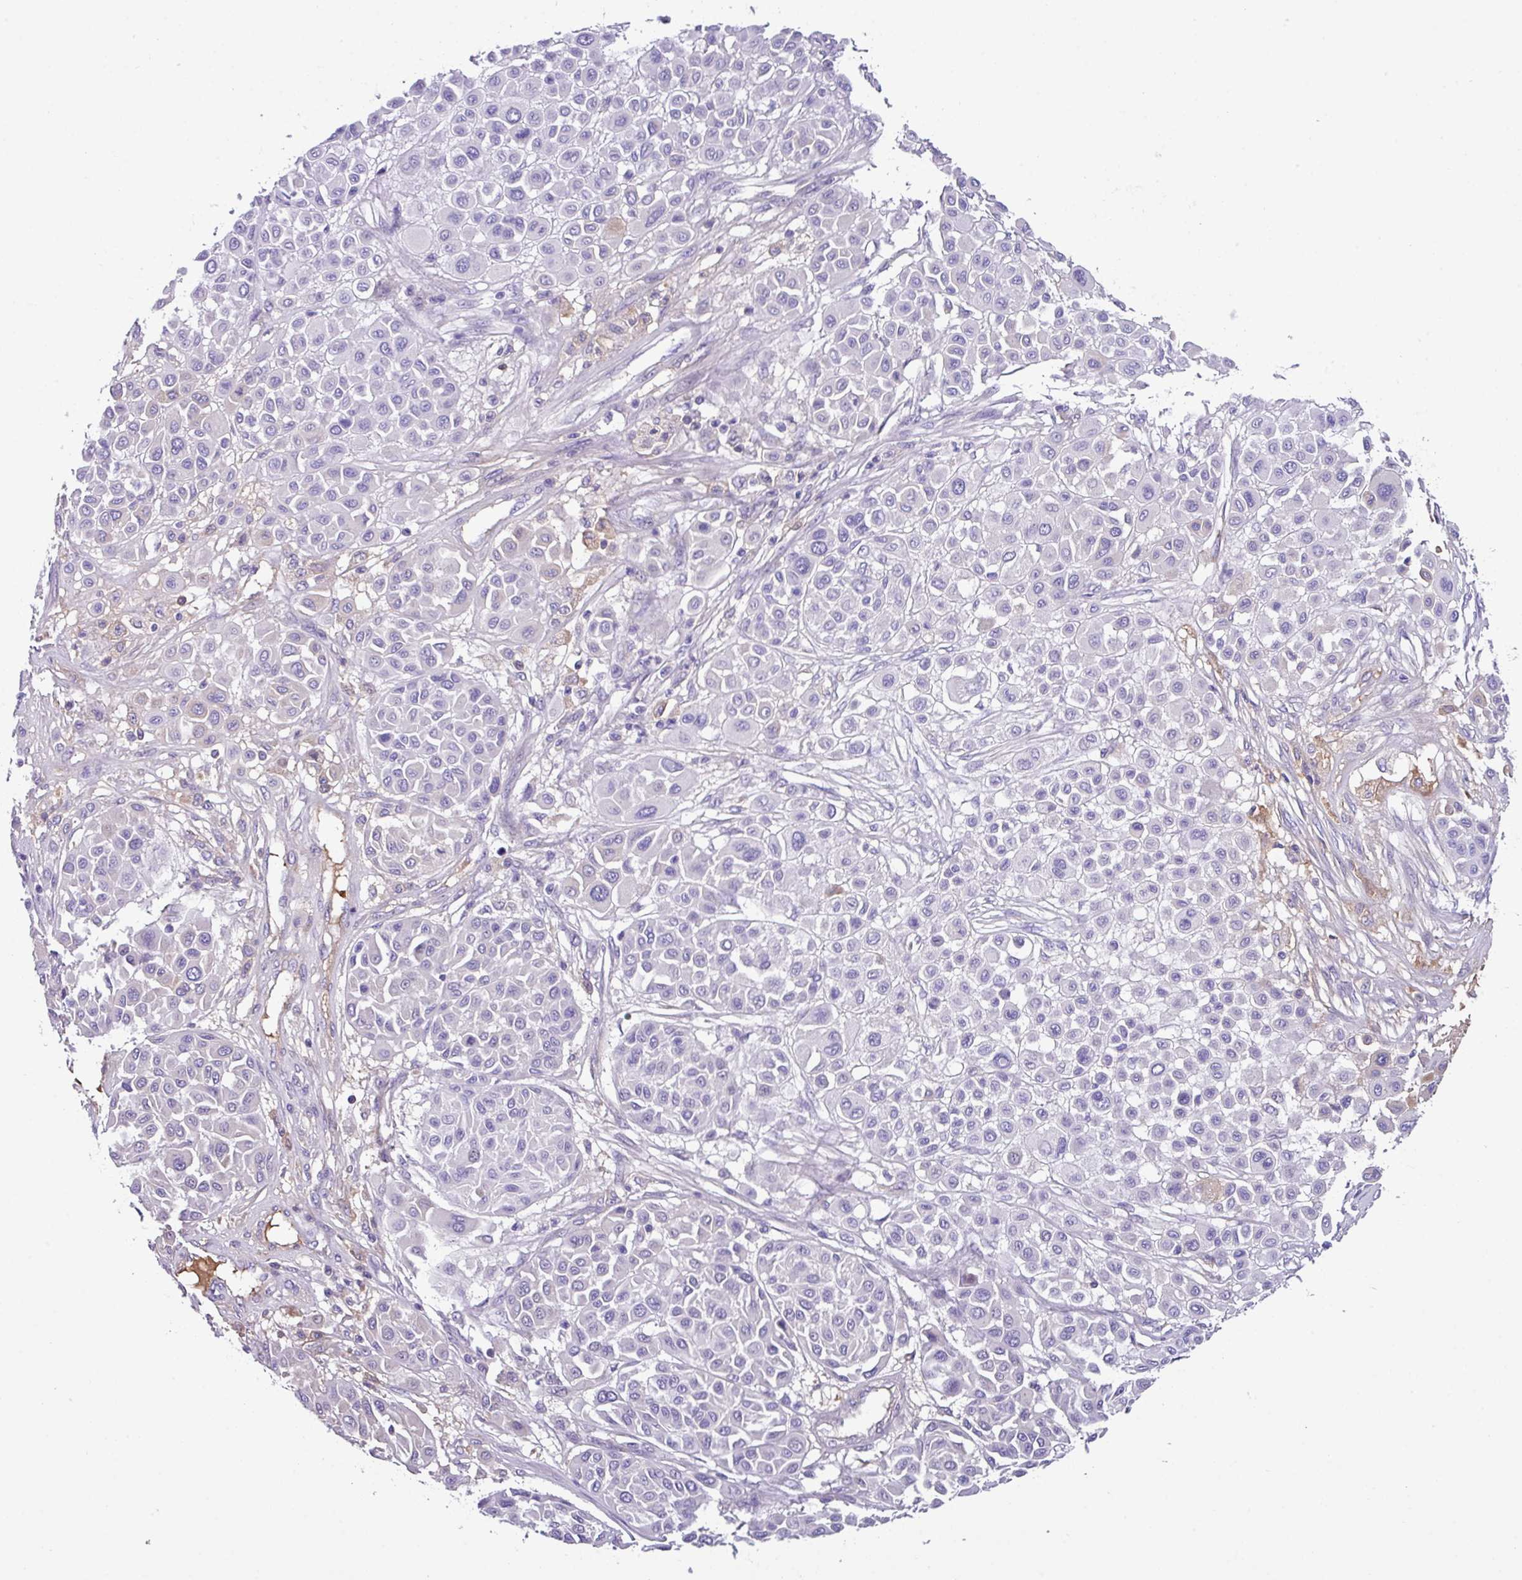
{"staining": {"intensity": "negative", "quantity": "none", "location": "none"}, "tissue": "melanoma", "cell_type": "Tumor cells", "image_type": "cancer", "snomed": [{"axis": "morphology", "description": "Malignant melanoma, Metastatic site"}, {"axis": "topography", "description": "Soft tissue"}], "caption": "Immunohistochemistry micrograph of neoplastic tissue: melanoma stained with DAB (3,3'-diaminobenzidine) exhibits no significant protein positivity in tumor cells.", "gene": "DNAL1", "patient": {"sex": "male", "age": 41}}